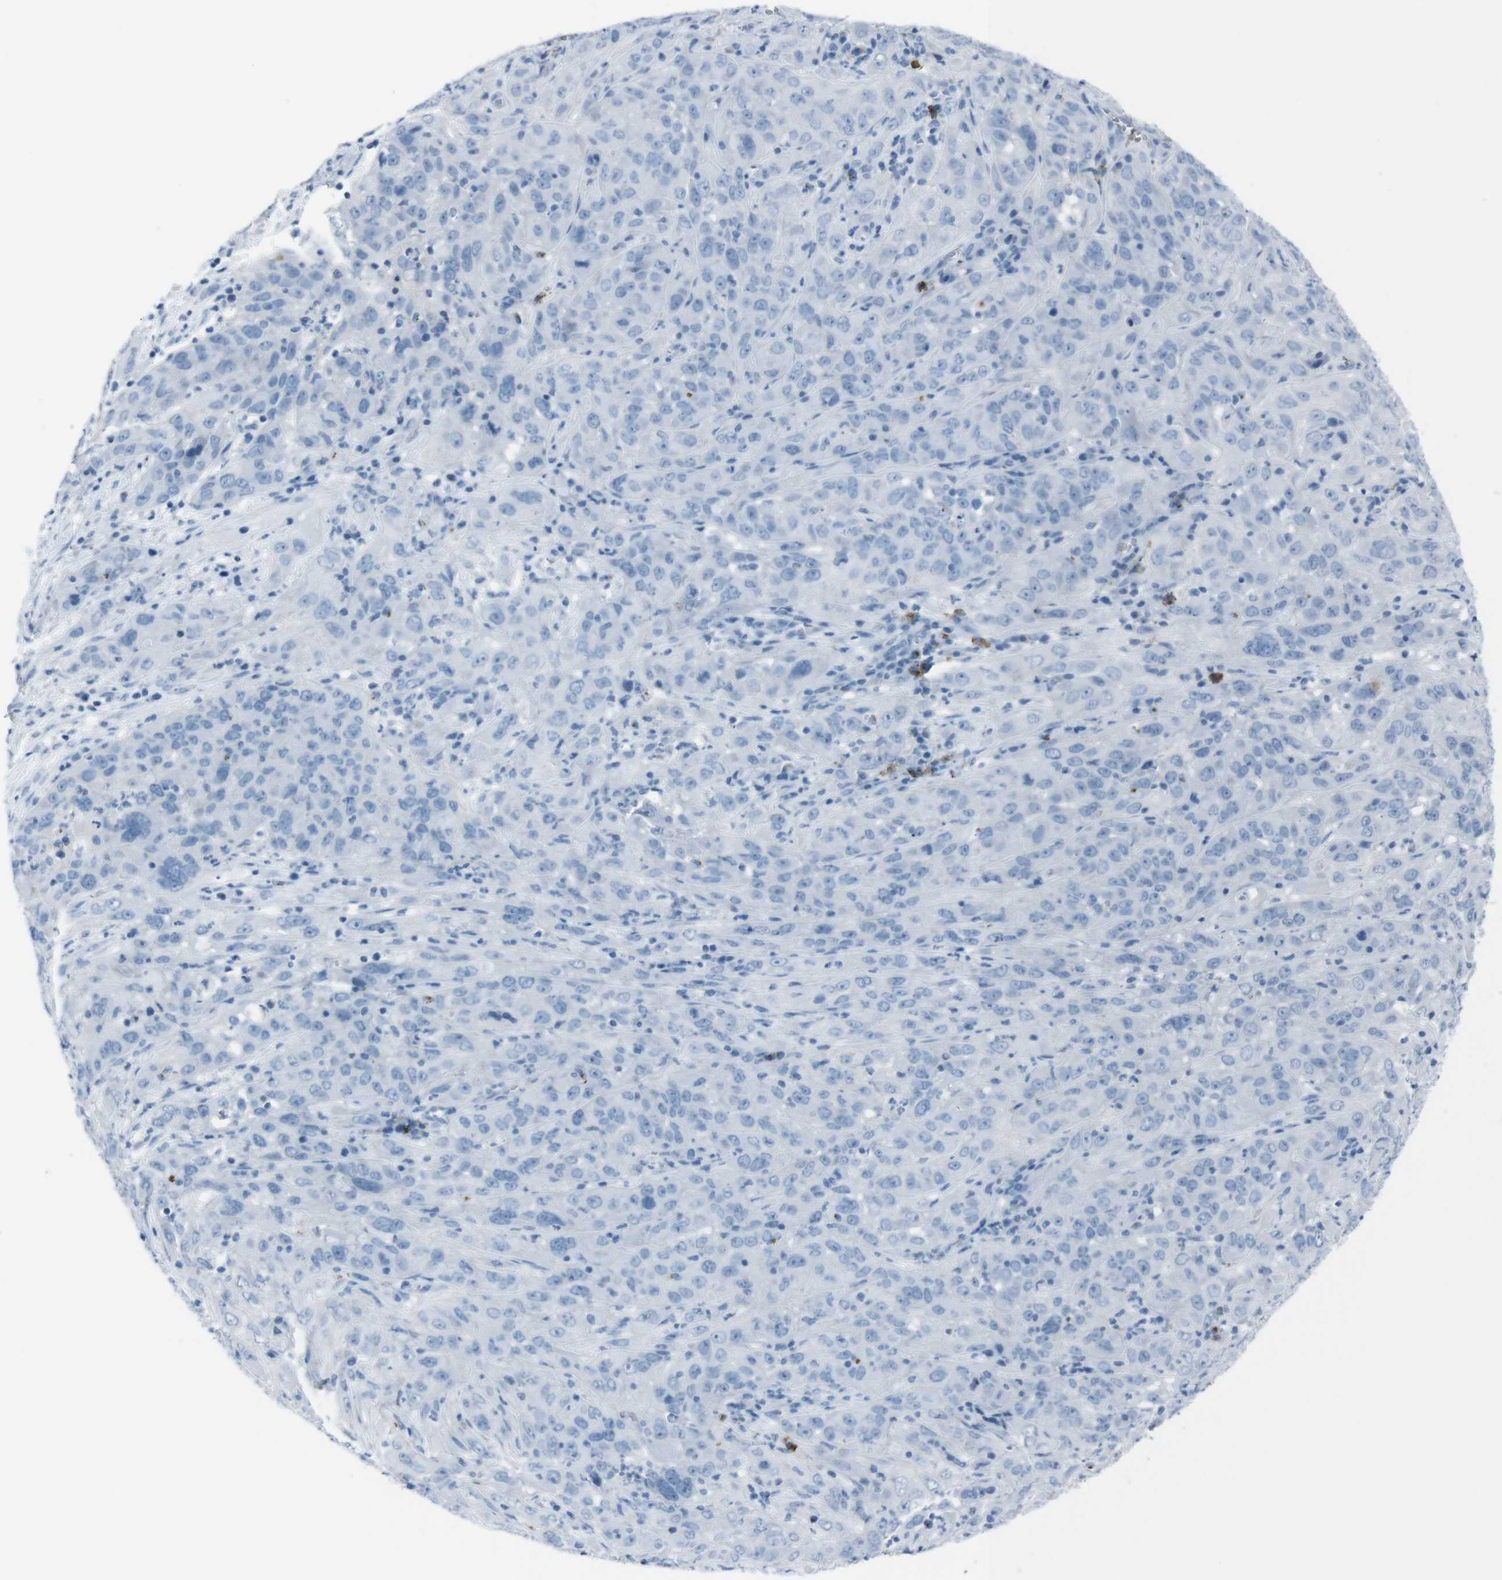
{"staining": {"intensity": "negative", "quantity": "none", "location": "none"}, "tissue": "cervical cancer", "cell_type": "Tumor cells", "image_type": "cancer", "snomed": [{"axis": "morphology", "description": "Squamous cell carcinoma, NOS"}, {"axis": "topography", "description": "Cervix"}], "caption": "This is an IHC photomicrograph of cervical cancer. There is no positivity in tumor cells.", "gene": "ST6GAL1", "patient": {"sex": "female", "age": 32}}